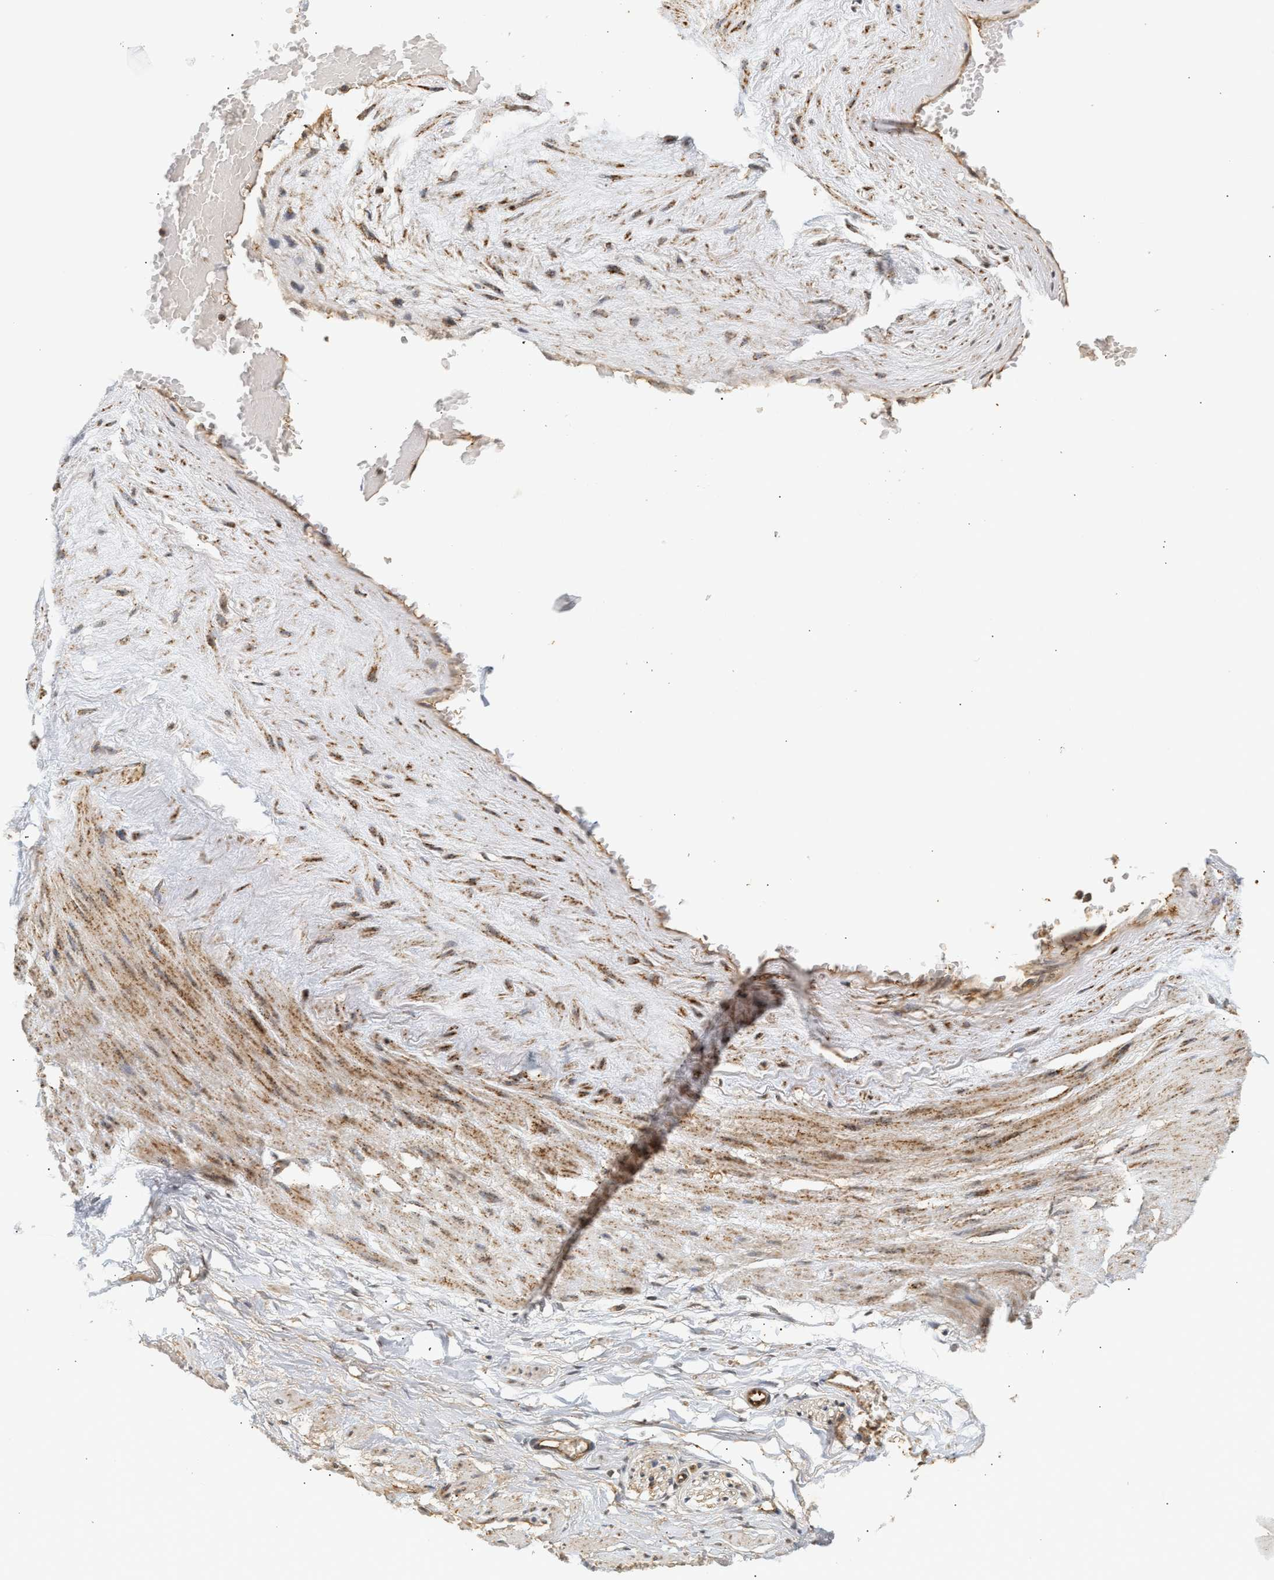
{"staining": {"intensity": "negative", "quantity": "none", "location": "none"}, "tissue": "adipose tissue", "cell_type": "Adipocytes", "image_type": "normal", "snomed": [{"axis": "morphology", "description": "Normal tissue, NOS"}, {"axis": "topography", "description": "Soft tissue"}, {"axis": "topography", "description": "Vascular tissue"}], "caption": "High power microscopy image of an immunohistochemistry (IHC) histopathology image of unremarkable adipose tissue, revealing no significant staining in adipocytes. Nuclei are stained in blue.", "gene": "PLXND1", "patient": {"sex": "female", "age": 35}}